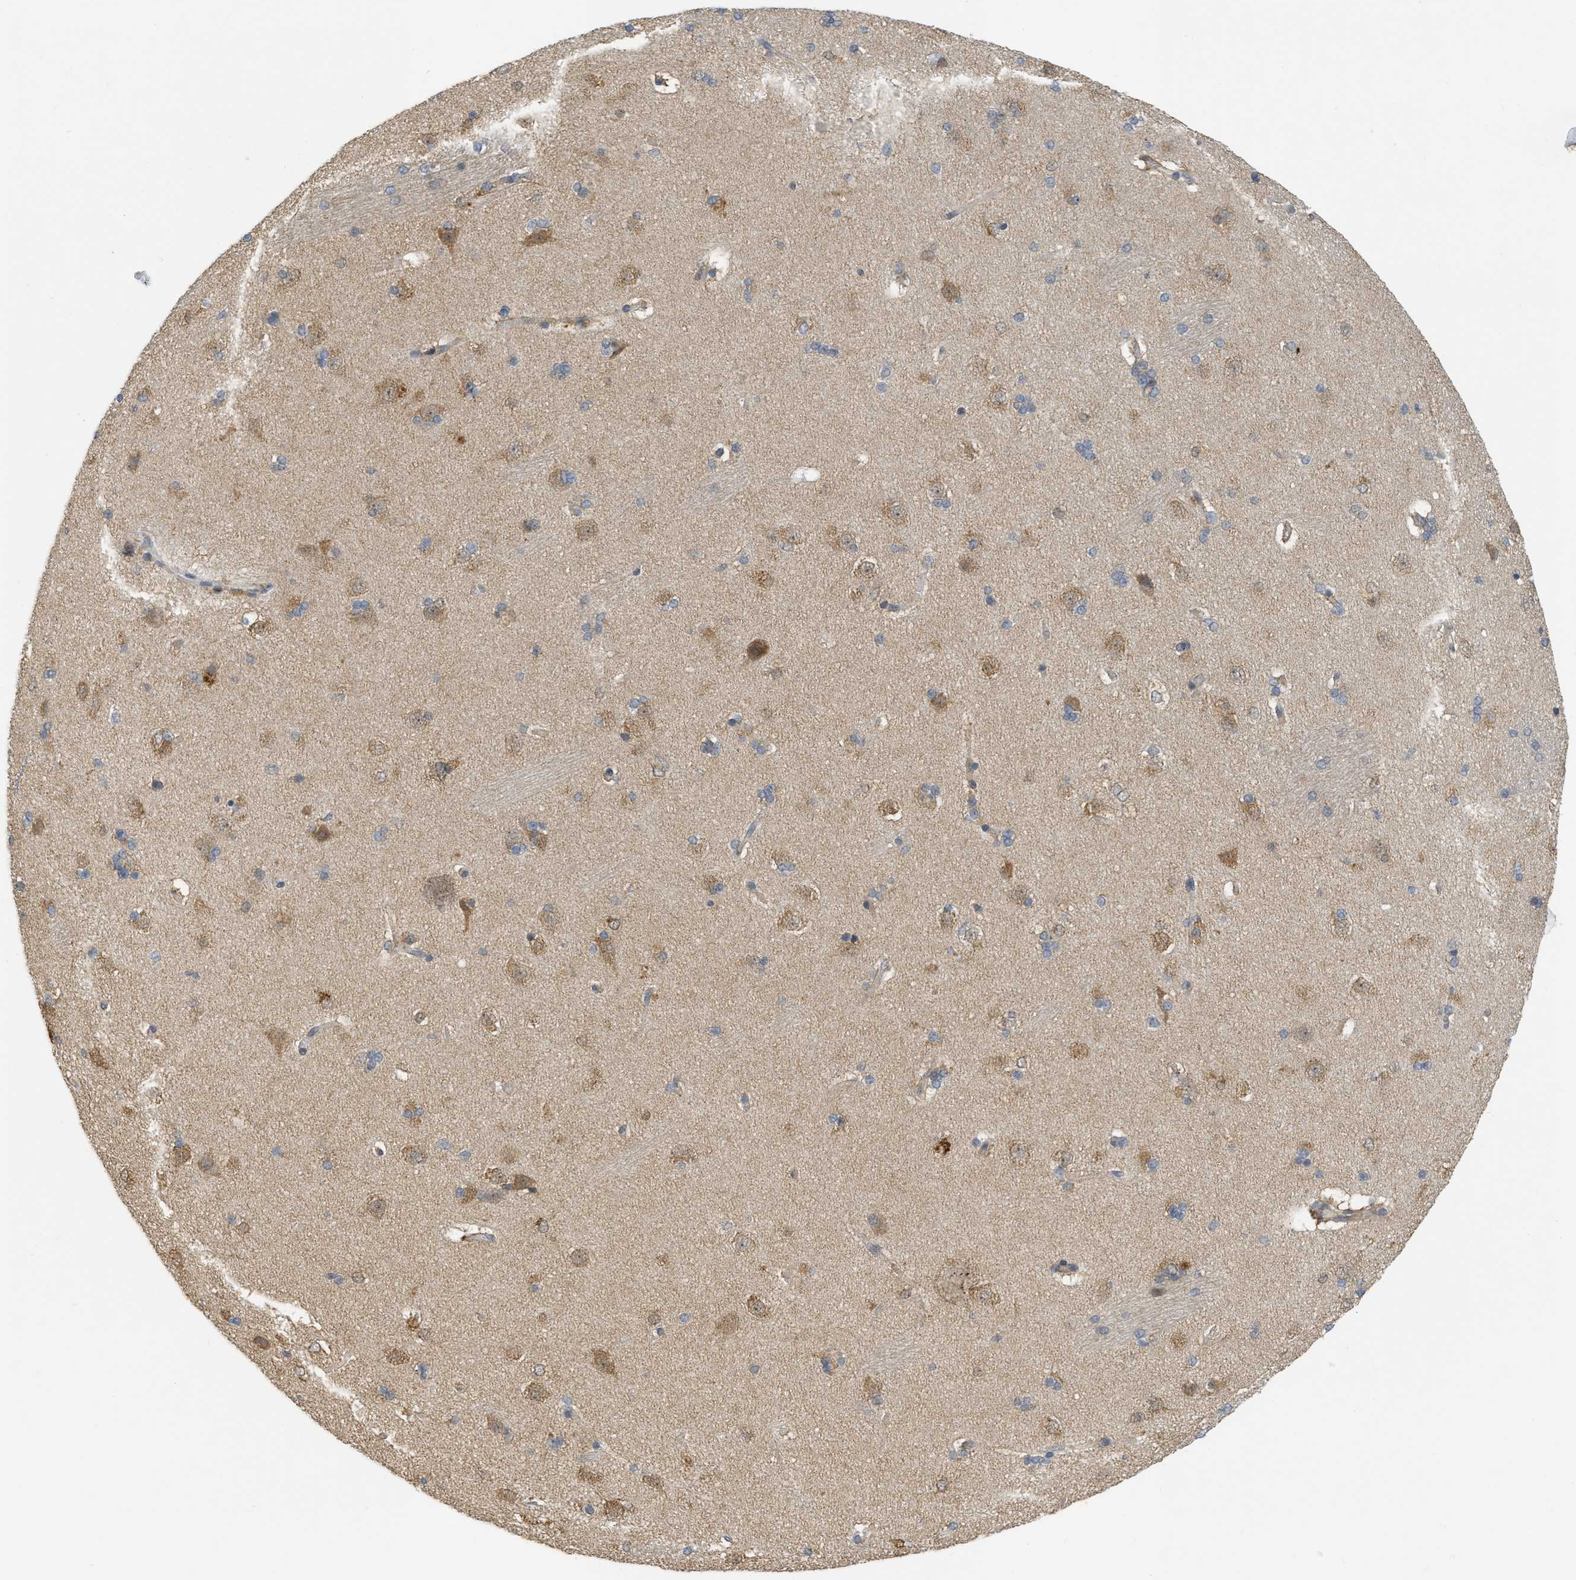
{"staining": {"intensity": "negative", "quantity": "none", "location": "none"}, "tissue": "caudate", "cell_type": "Glial cells", "image_type": "normal", "snomed": [{"axis": "morphology", "description": "Normal tissue, NOS"}, {"axis": "topography", "description": "Lateral ventricle wall"}], "caption": "This micrograph is of benign caudate stained with immunohistochemistry to label a protein in brown with the nuclei are counter-stained blue. There is no expression in glial cells.", "gene": "PRKD1", "patient": {"sex": "female", "age": 19}}